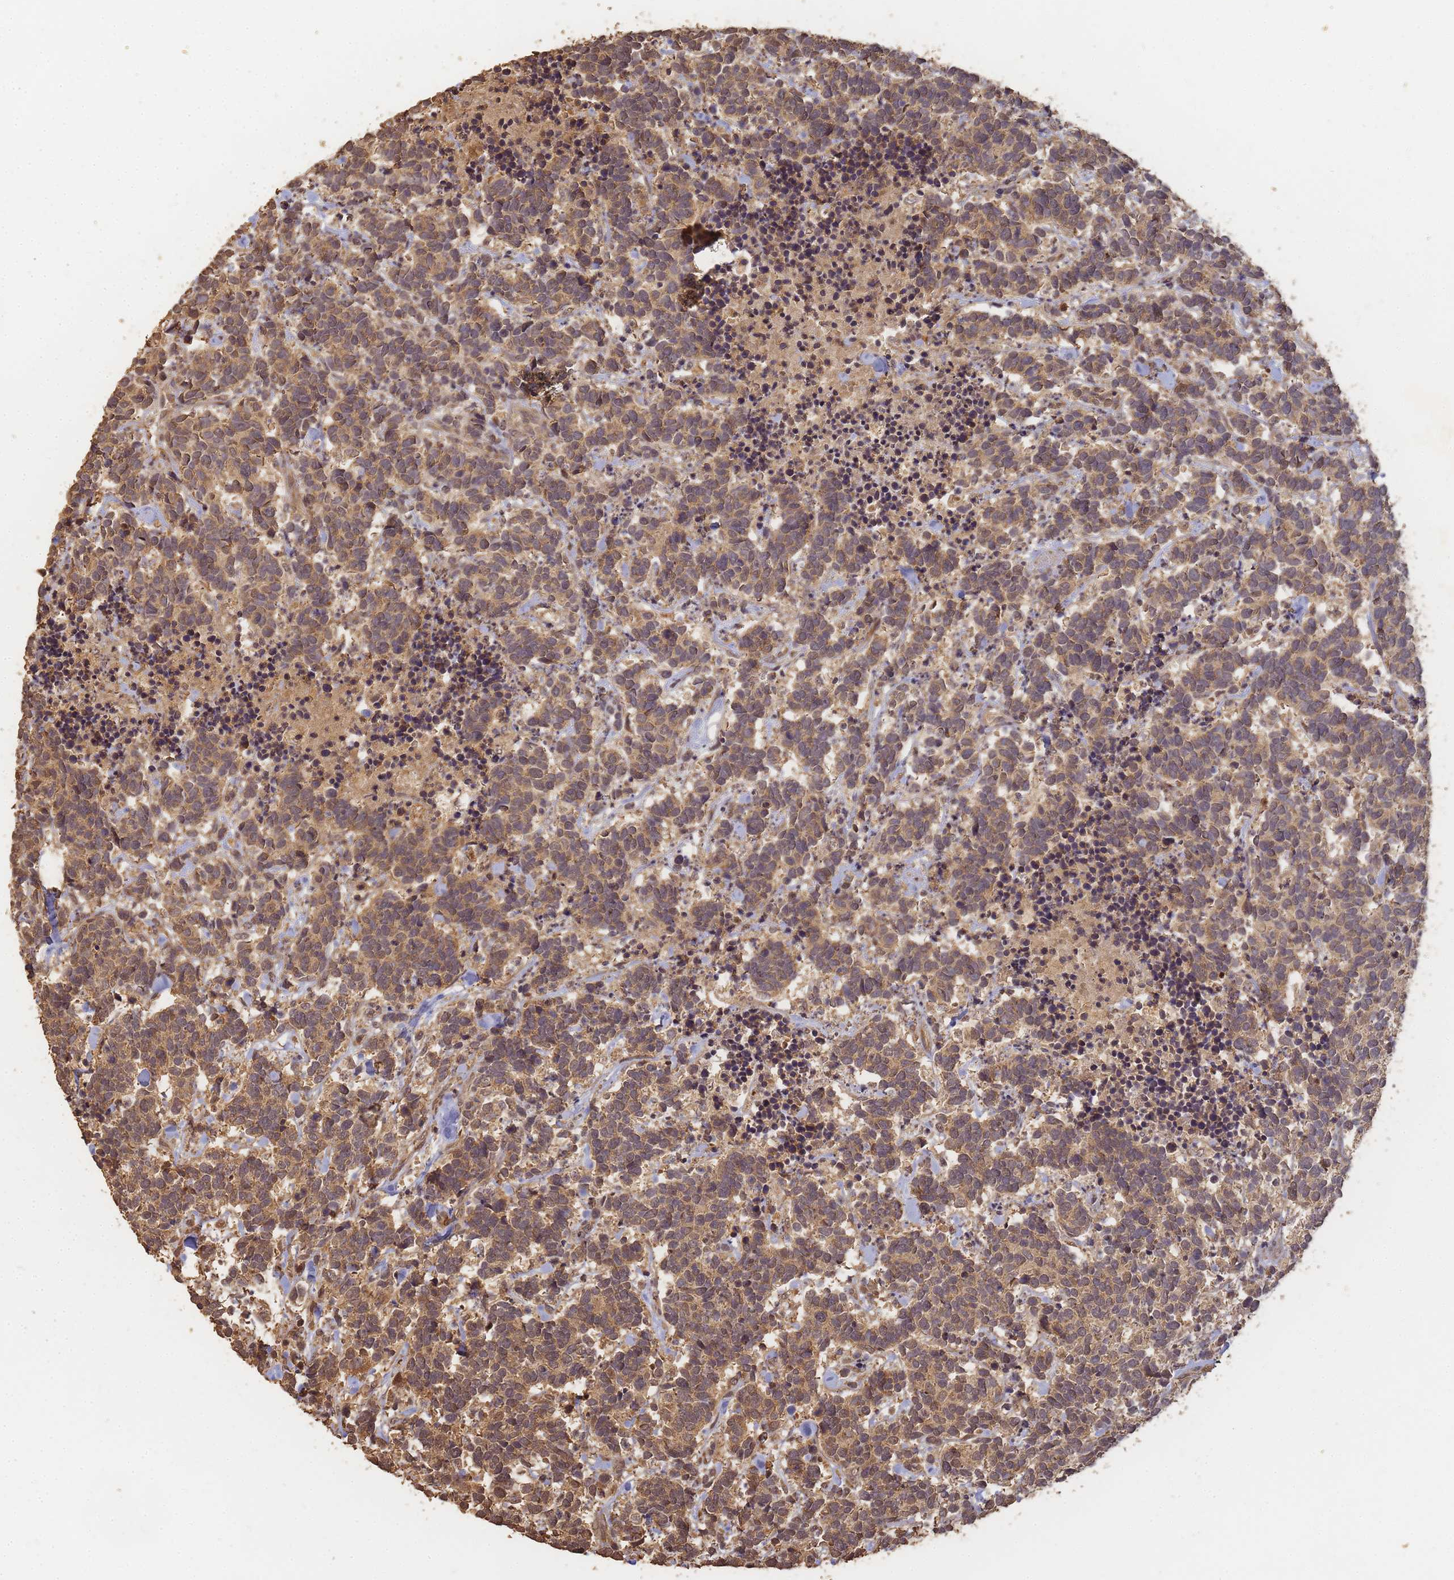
{"staining": {"intensity": "weak", "quantity": ">75%", "location": "cytoplasmic/membranous"}, "tissue": "carcinoid", "cell_type": "Tumor cells", "image_type": "cancer", "snomed": [{"axis": "morphology", "description": "Carcinoma, NOS"}, {"axis": "morphology", "description": "Carcinoid, malignant, NOS"}, {"axis": "topography", "description": "Prostate"}], "caption": "A histopathology image showing weak cytoplasmic/membranous expression in about >75% of tumor cells in carcinoid, as visualized by brown immunohistochemical staining.", "gene": "ALKBH1", "patient": {"sex": "male", "age": 57}}